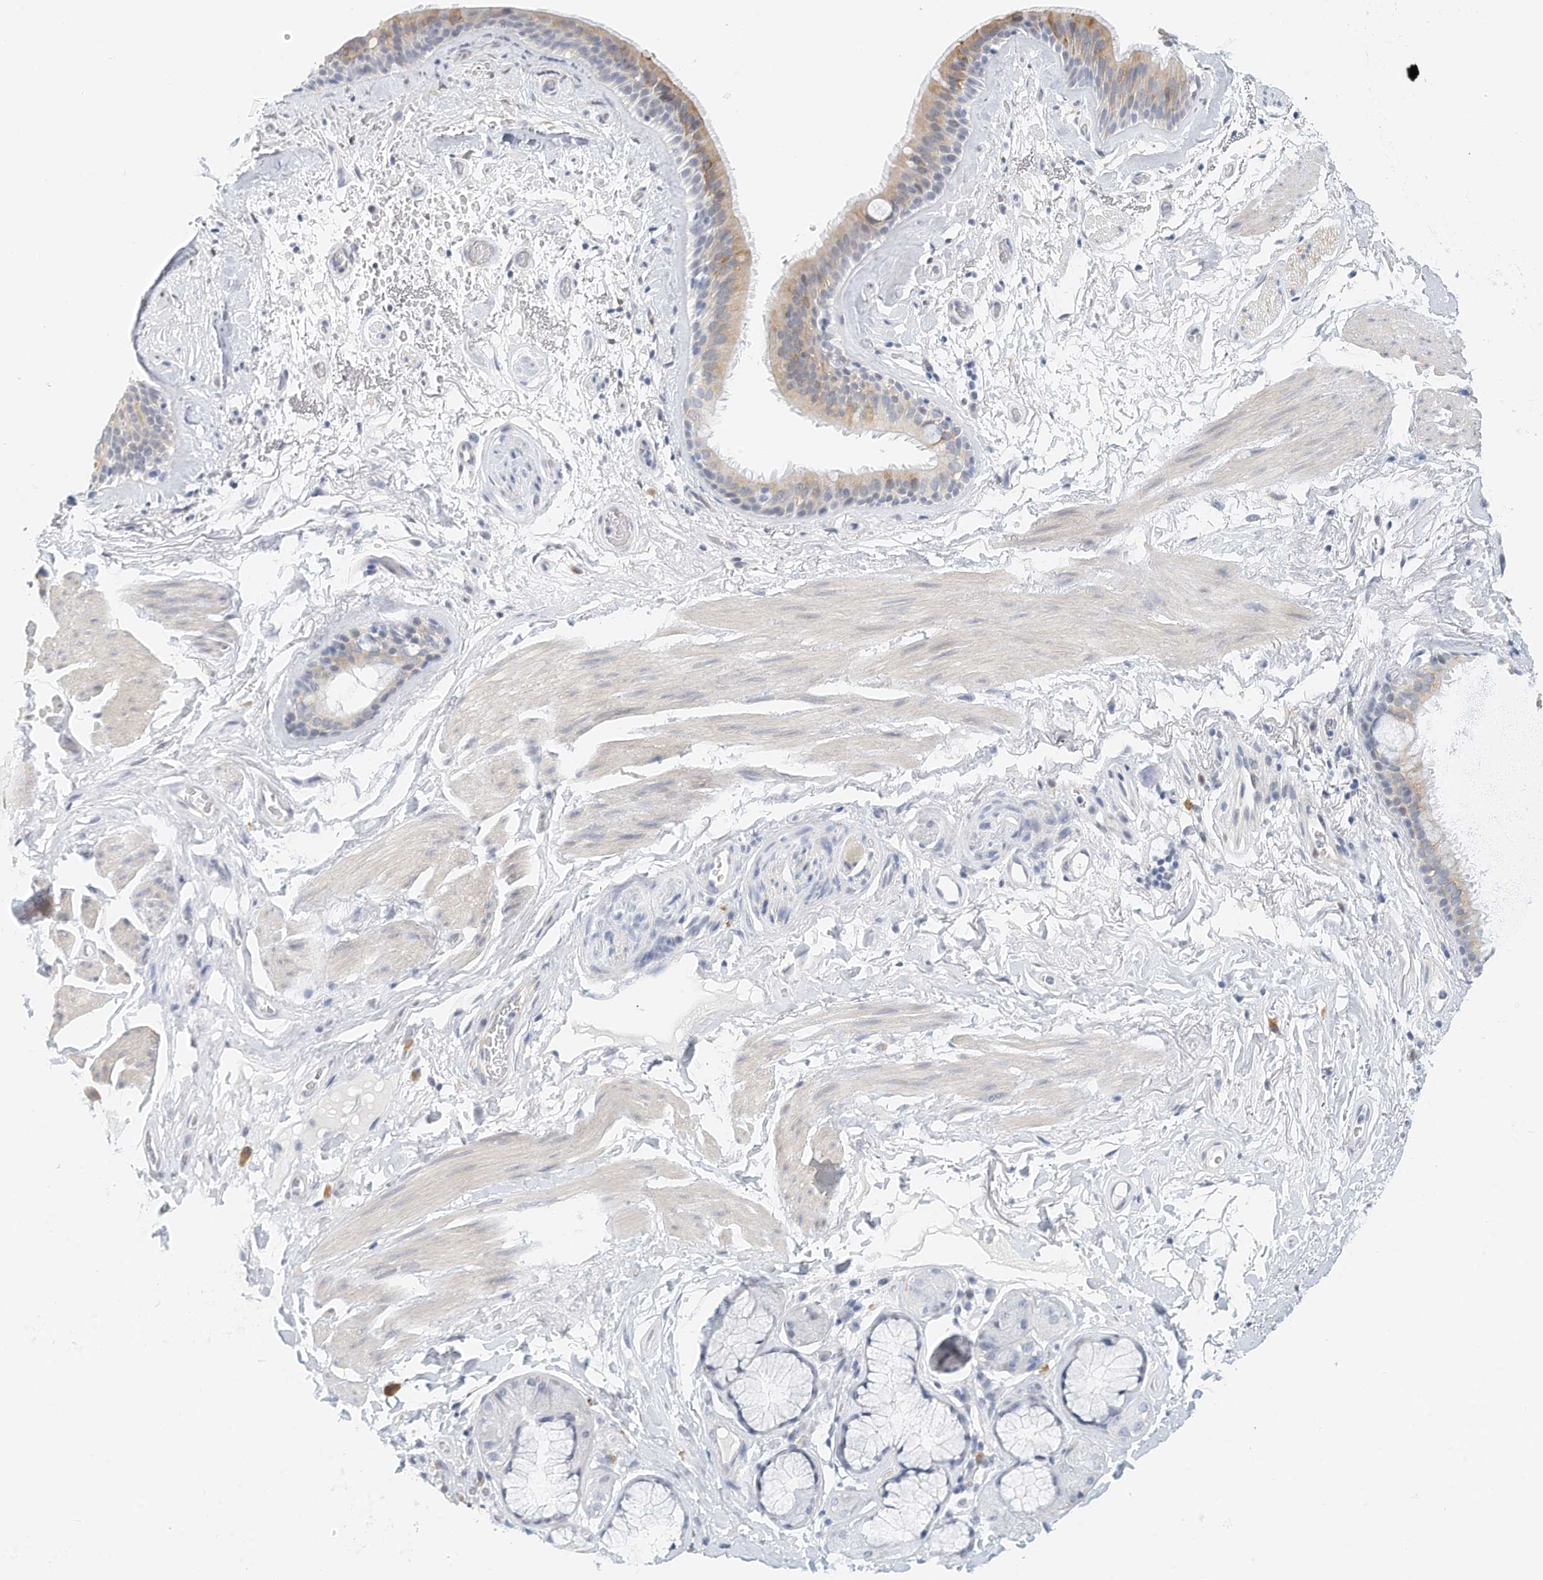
{"staining": {"intensity": "weak", "quantity": "<25%", "location": "cytoplasmic/membranous"}, "tissue": "bronchus", "cell_type": "Respiratory epithelial cells", "image_type": "normal", "snomed": [{"axis": "morphology", "description": "Normal tissue, NOS"}, {"axis": "topography", "description": "Cartilage tissue"}], "caption": "Image shows no protein positivity in respiratory epithelial cells of normal bronchus.", "gene": "ARHGAP28", "patient": {"sex": "female", "age": 63}}